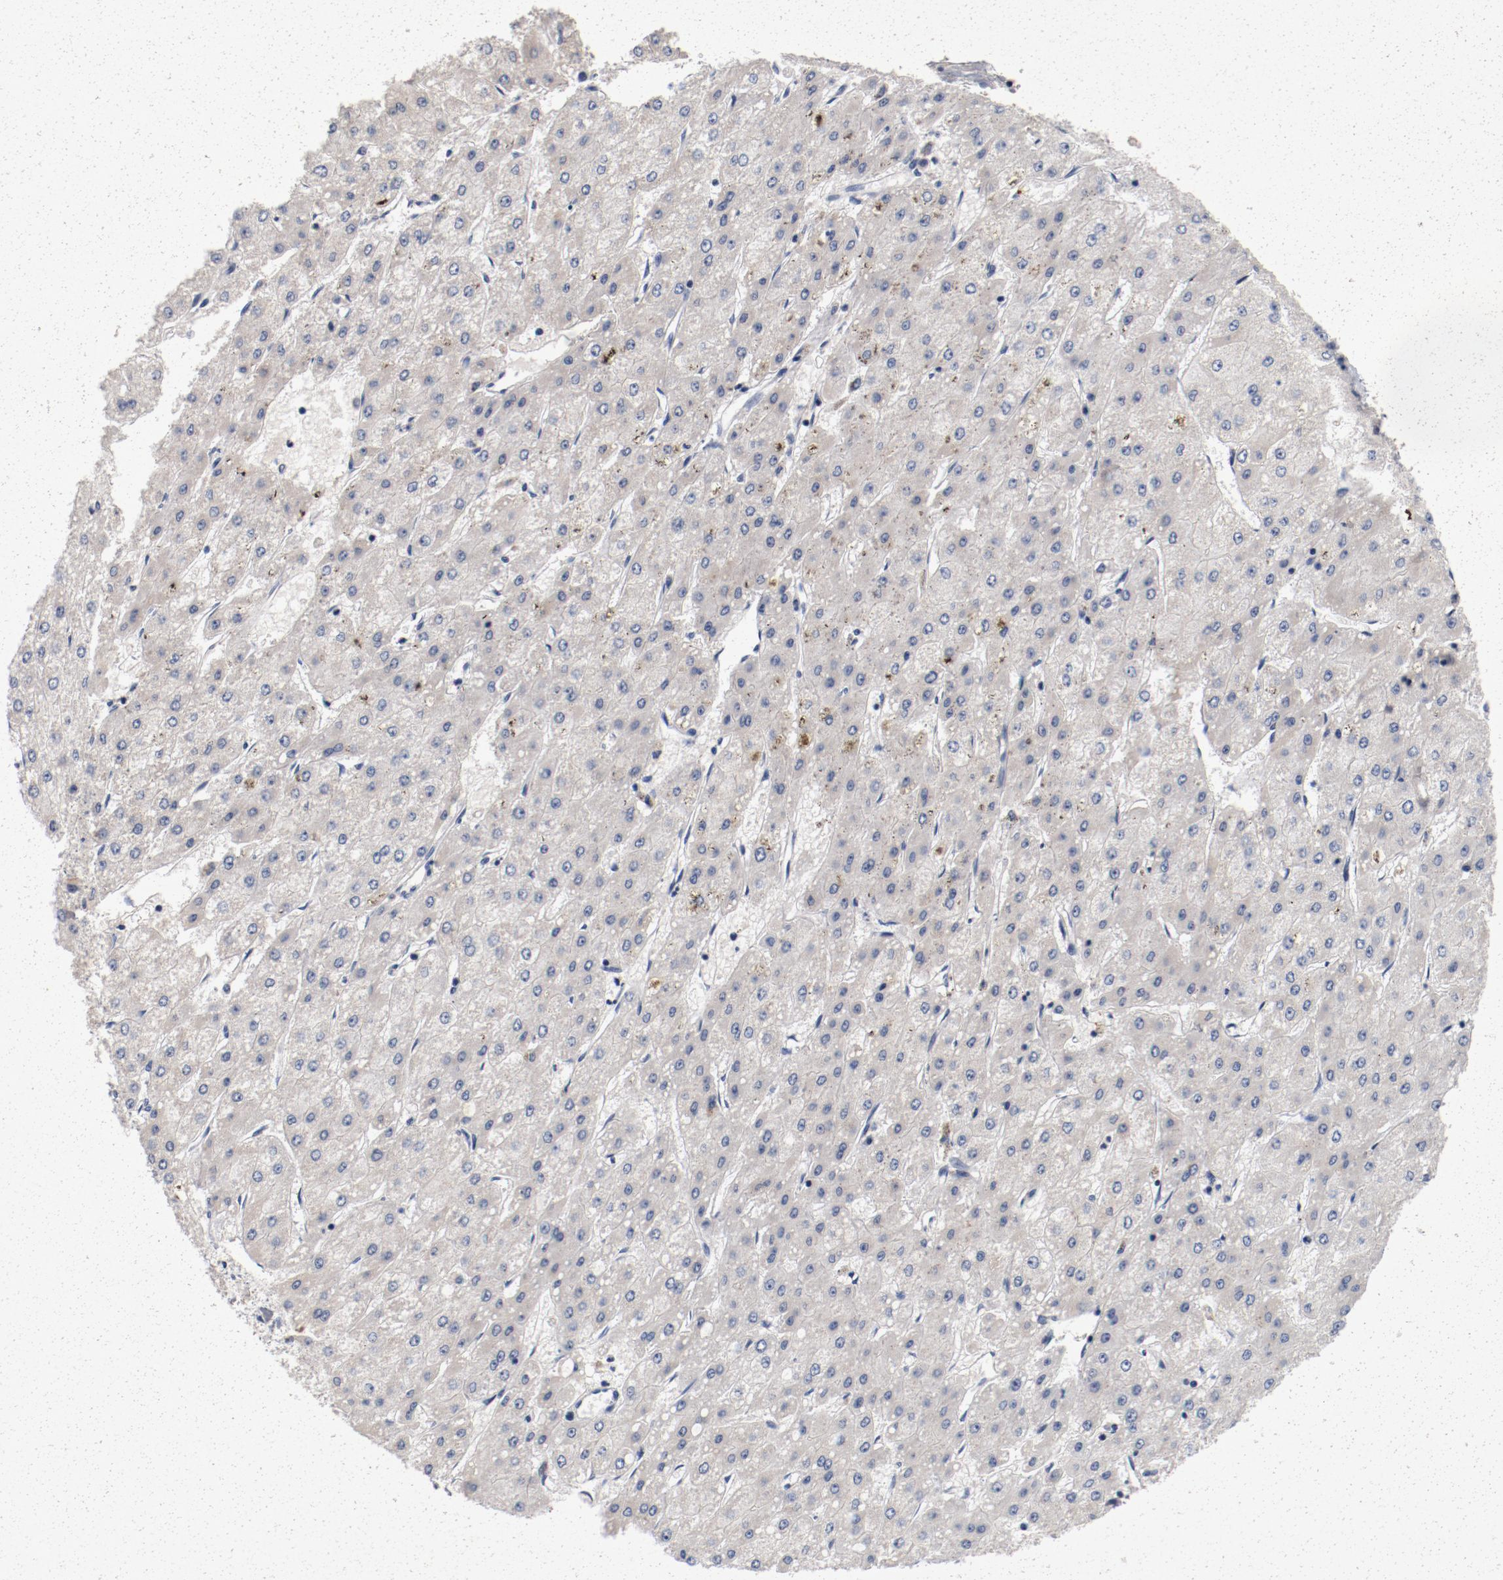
{"staining": {"intensity": "negative", "quantity": "none", "location": "none"}, "tissue": "liver cancer", "cell_type": "Tumor cells", "image_type": "cancer", "snomed": [{"axis": "morphology", "description": "Carcinoma, Hepatocellular, NOS"}, {"axis": "topography", "description": "Liver"}], "caption": "The histopathology image shows no significant staining in tumor cells of liver cancer.", "gene": "PIM1", "patient": {"sex": "female", "age": 52}}